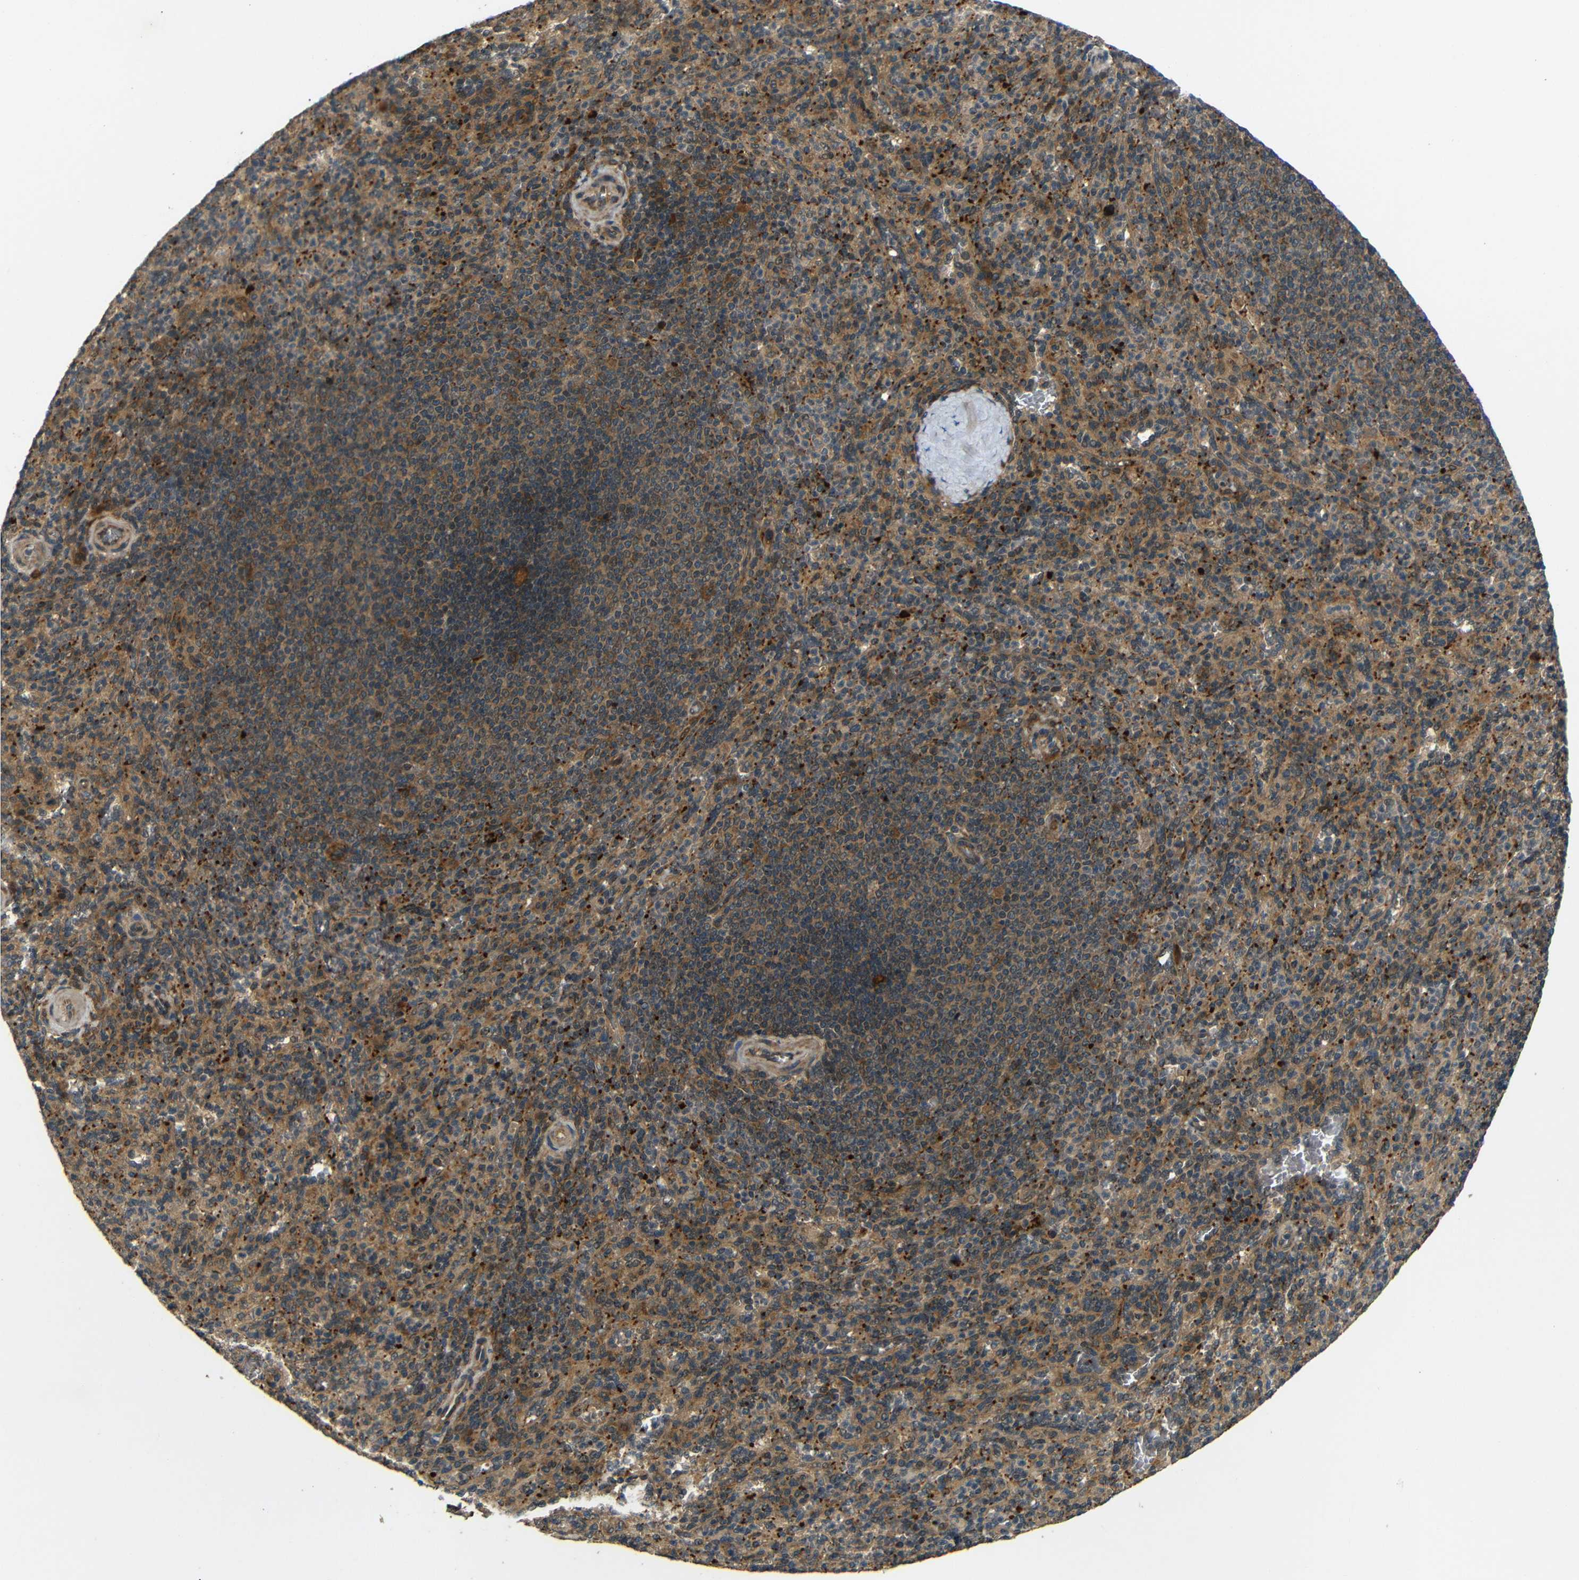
{"staining": {"intensity": "strong", "quantity": ">75%", "location": "cytoplasmic/membranous"}, "tissue": "spleen", "cell_type": "Cells in red pulp", "image_type": "normal", "snomed": [{"axis": "morphology", "description": "Normal tissue, NOS"}, {"axis": "topography", "description": "Spleen"}], "caption": "High-power microscopy captured an immunohistochemistry micrograph of normal spleen, revealing strong cytoplasmic/membranous expression in approximately >75% of cells in red pulp.", "gene": "EPHB2", "patient": {"sex": "male", "age": 36}}